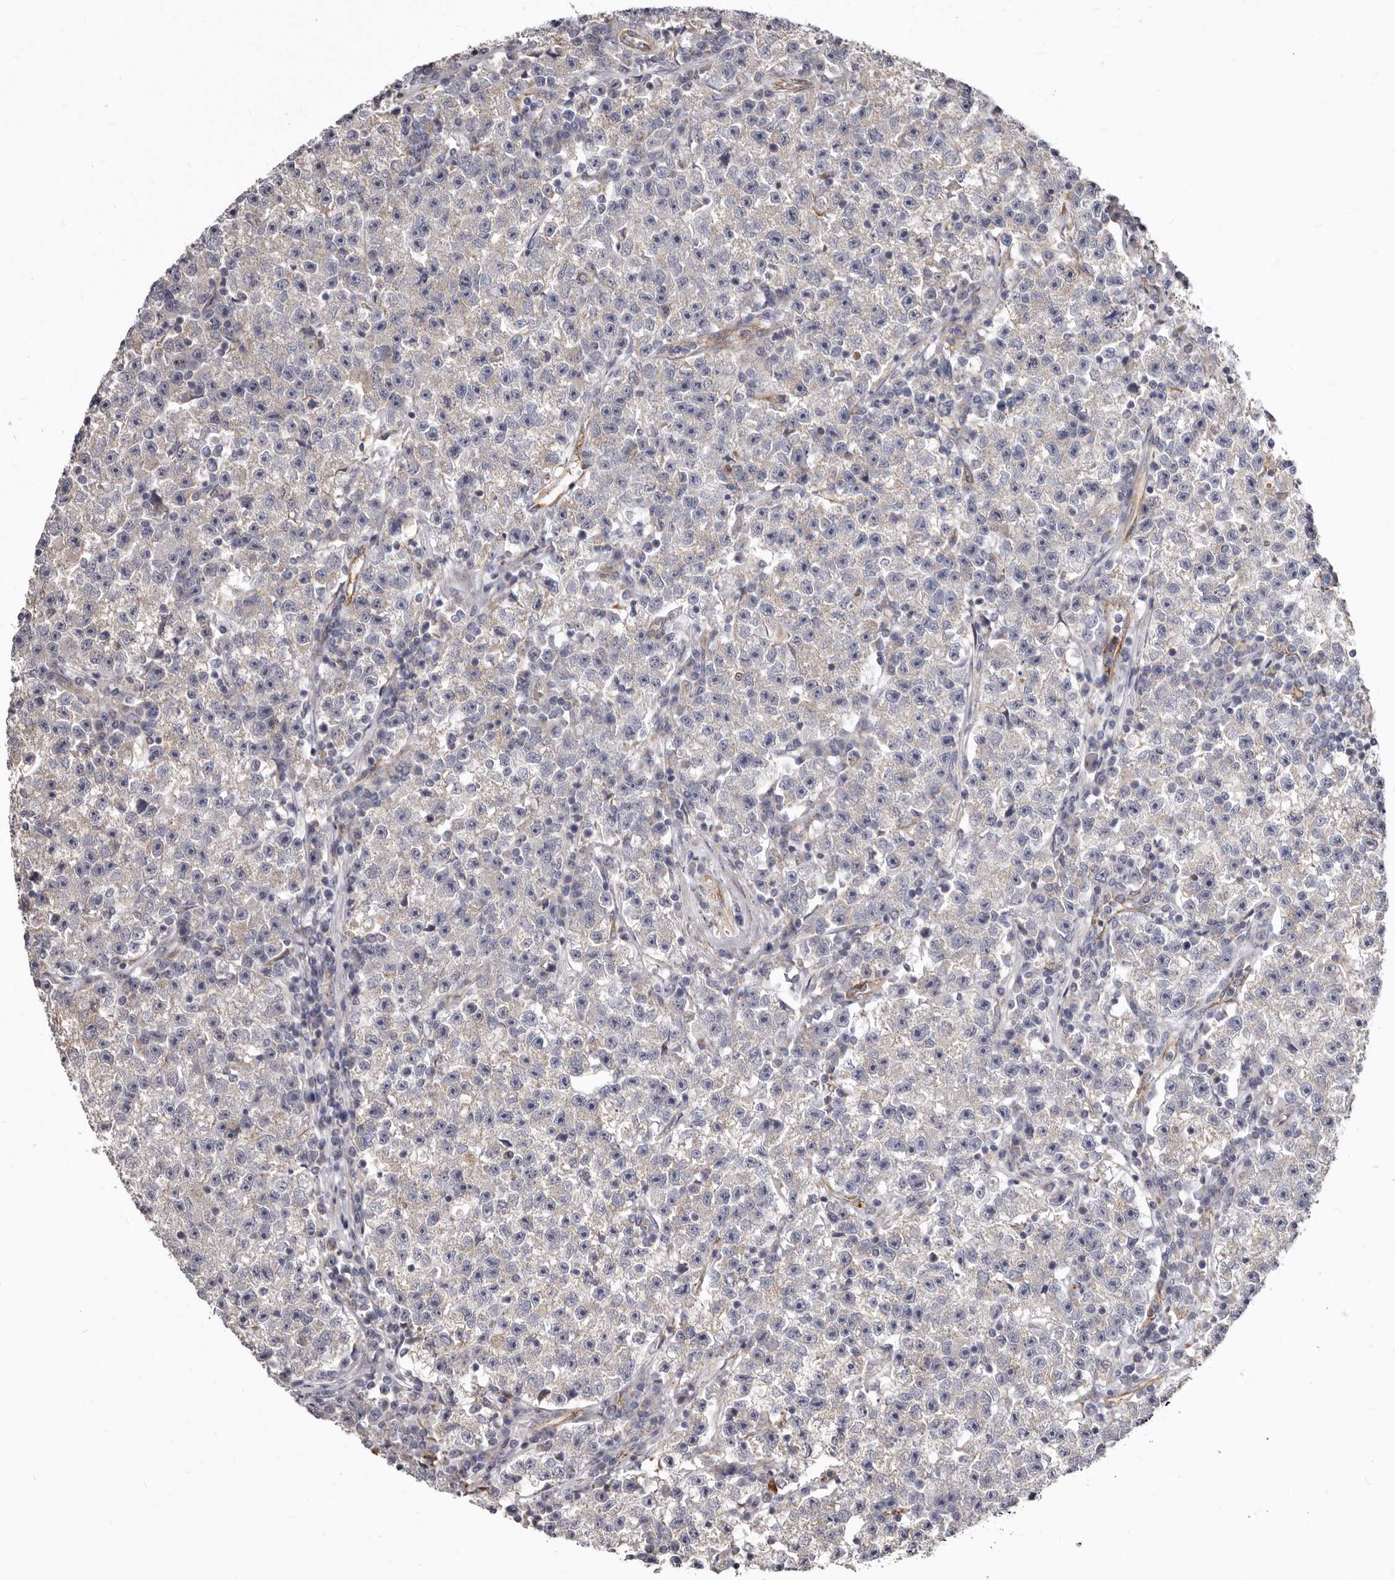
{"staining": {"intensity": "weak", "quantity": ">75%", "location": "cytoplasmic/membranous"}, "tissue": "testis cancer", "cell_type": "Tumor cells", "image_type": "cancer", "snomed": [{"axis": "morphology", "description": "Seminoma, NOS"}, {"axis": "topography", "description": "Testis"}], "caption": "The micrograph shows immunohistochemical staining of seminoma (testis). There is weak cytoplasmic/membranous positivity is seen in approximately >75% of tumor cells.", "gene": "FMO2", "patient": {"sex": "male", "age": 22}}